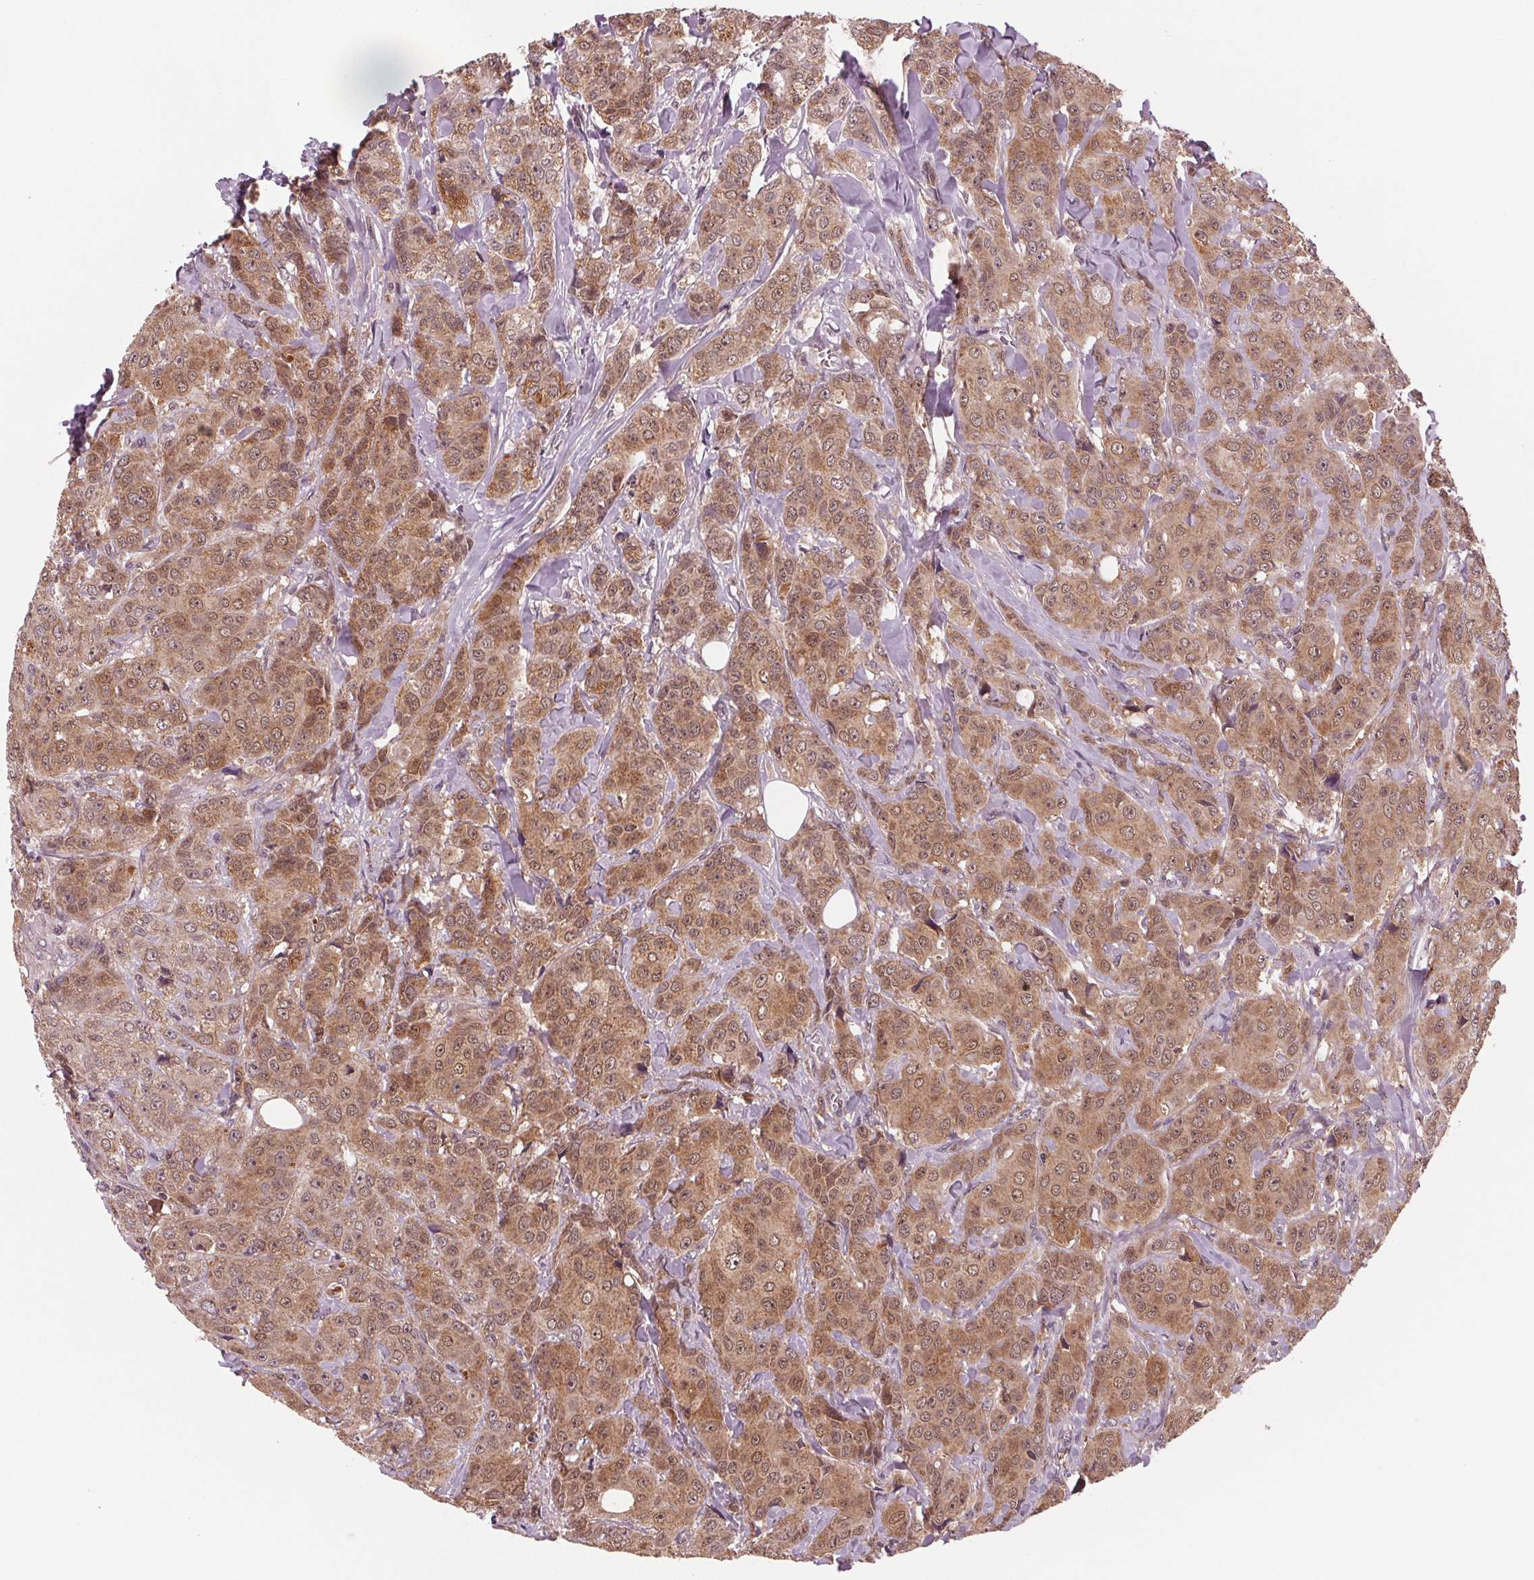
{"staining": {"intensity": "moderate", "quantity": ">75%", "location": "cytoplasmic/membranous,nuclear"}, "tissue": "breast cancer", "cell_type": "Tumor cells", "image_type": "cancer", "snomed": [{"axis": "morphology", "description": "Duct carcinoma"}, {"axis": "topography", "description": "Breast"}], "caption": "Moderate cytoplasmic/membranous and nuclear expression is present in about >75% of tumor cells in breast cancer.", "gene": "STAT3", "patient": {"sex": "female", "age": 43}}